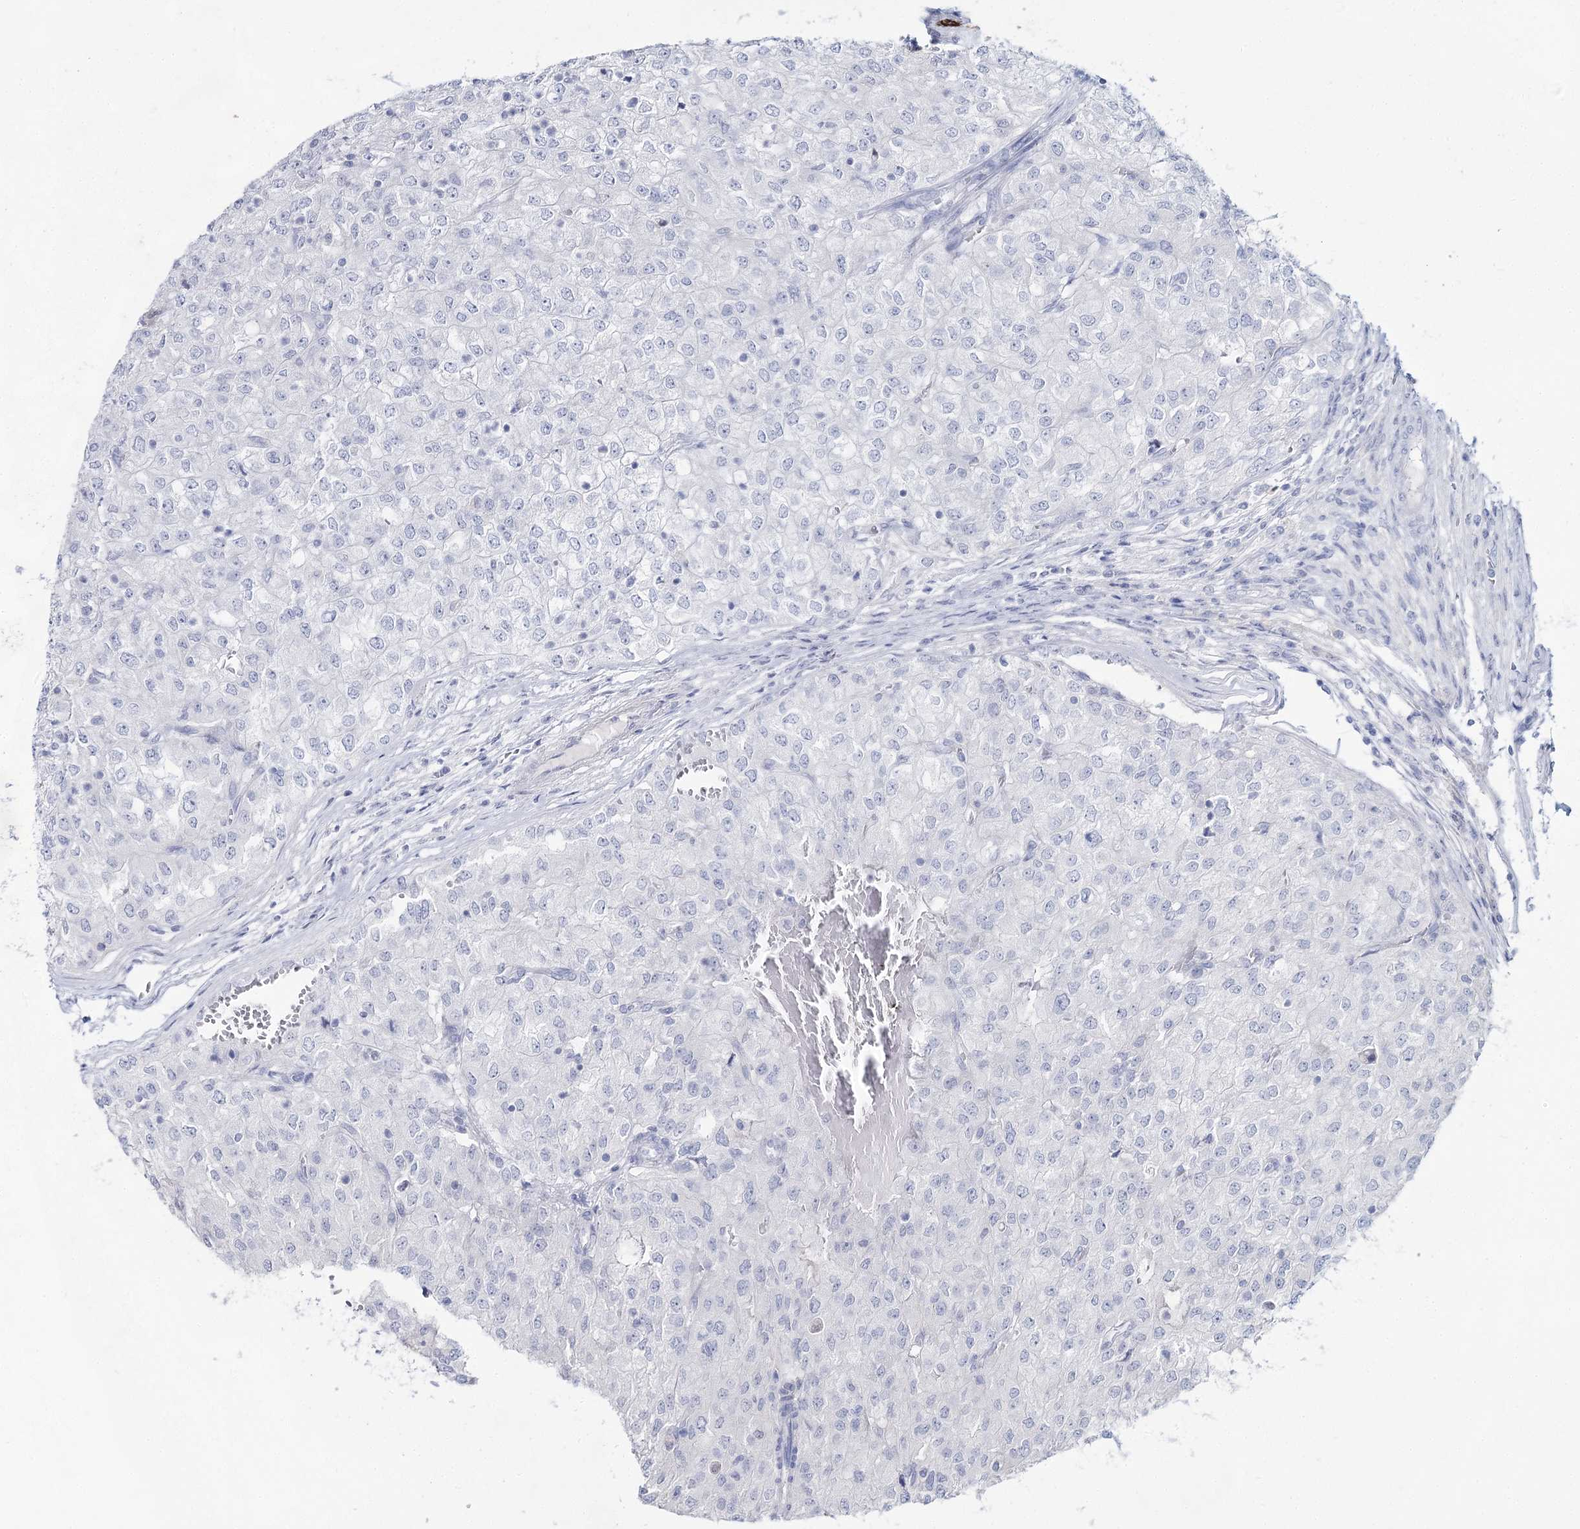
{"staining": {"intensity": "negative", "quantity": "none", "location": "none"}, "tissue": "renal cancer", "cell_type": "Tumor cells", "image_type": "cancer", "snomed": [{"axis": "morphology", "description": "Adenocarcinoma, NOS"}, {"axis": "topography", "description": "Kidney"}], "caption": "Tumor cells are negative for protein expression in human adenocarcinoma (renal).", "gene": "SLC17A2", "patient": {"sex": "female", "age": 54}}